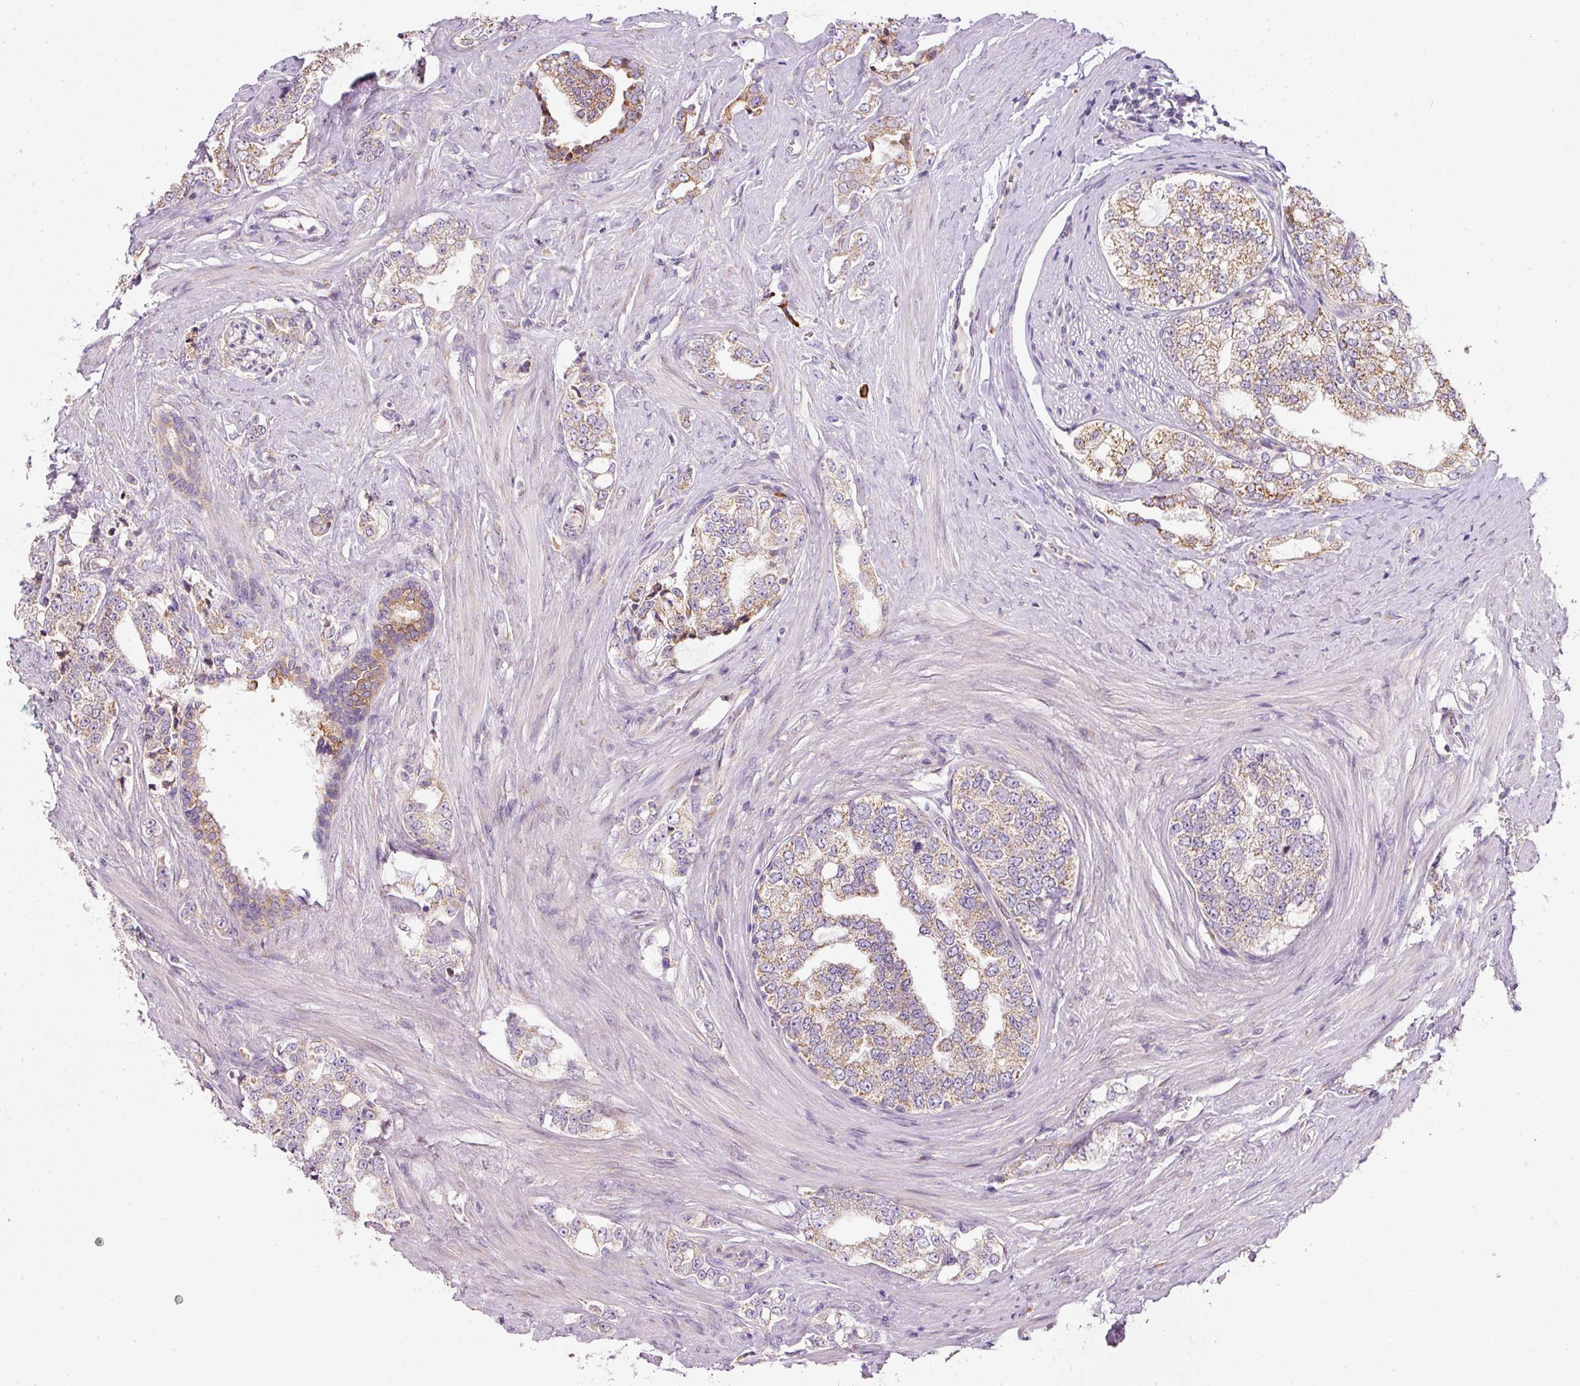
{"staining": {"intensity": "moderate", "quantity": ">75%", "location": "cytoplasmic/membranous"}, "tissue": "prostate cancer", "cell_type": "Tumor cells", "image_type": "cancer", "snomed": [{"axis": "morphology", "description": "Adenocarcinoma, High grade"}, {"axis": "topography", "description": "Prostate"}], "caption": "Brown immunohistochemical staining in prostate cancer demonstrates moderate cytoplasmic/membranous staining in approximately >75% of tumor cells. Immunohistochemistry stains the protein of interest in brown and the nuclei are stained blue.", "gene": "MORN4", "patient": {"sex": "male", "age": 64}}